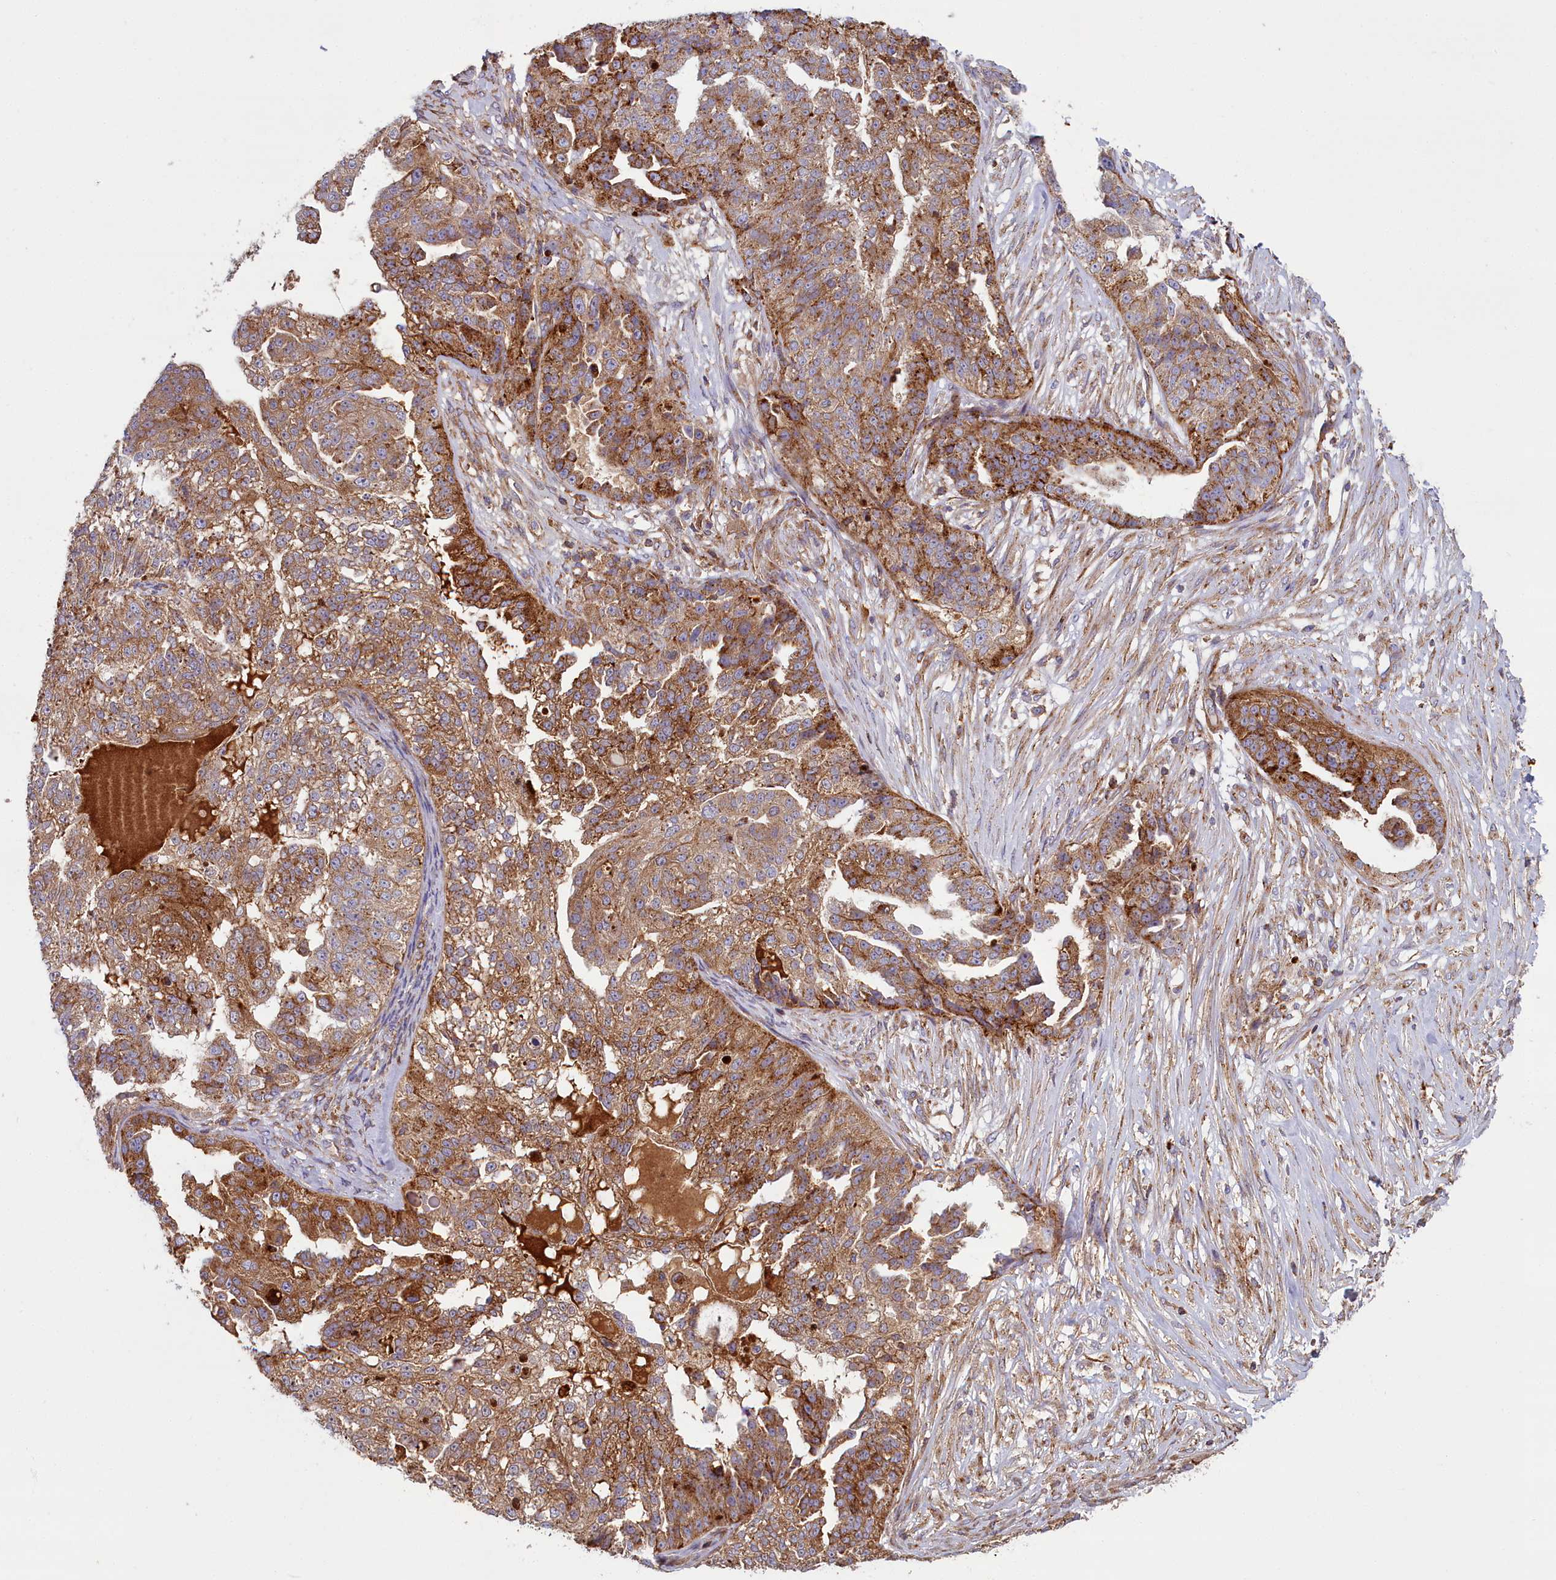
{"staining": {"intensity": "moderate", "quantity": ">75%", "location": "cytoplasmic/membranous"}, "tissue": "ovarian cancer", "cell_type": "Tumor cells", "image_type": "cancer", "snomed": [{"axis": "morphology", "description": "Cystadenocarcinoma, serous, NOS"}, {"axis": "topography", "description": "Ovary"}], "caption": "Ovarian serous cystadenocarcinoma stained with immunohistochemistry (IHC) reveals moderate cytoplasmic/membranous positivity in approximately >75% of tumor cells. The staining was performed using DAB (3,3'-diaminobenzidine) to visualize the protein expression in brown, while the nuclei were stained in blue with hematoxylin (Magnification: 20x).", "gene": "LNPEP", "patient": {"sex": "female", "age": 58}}